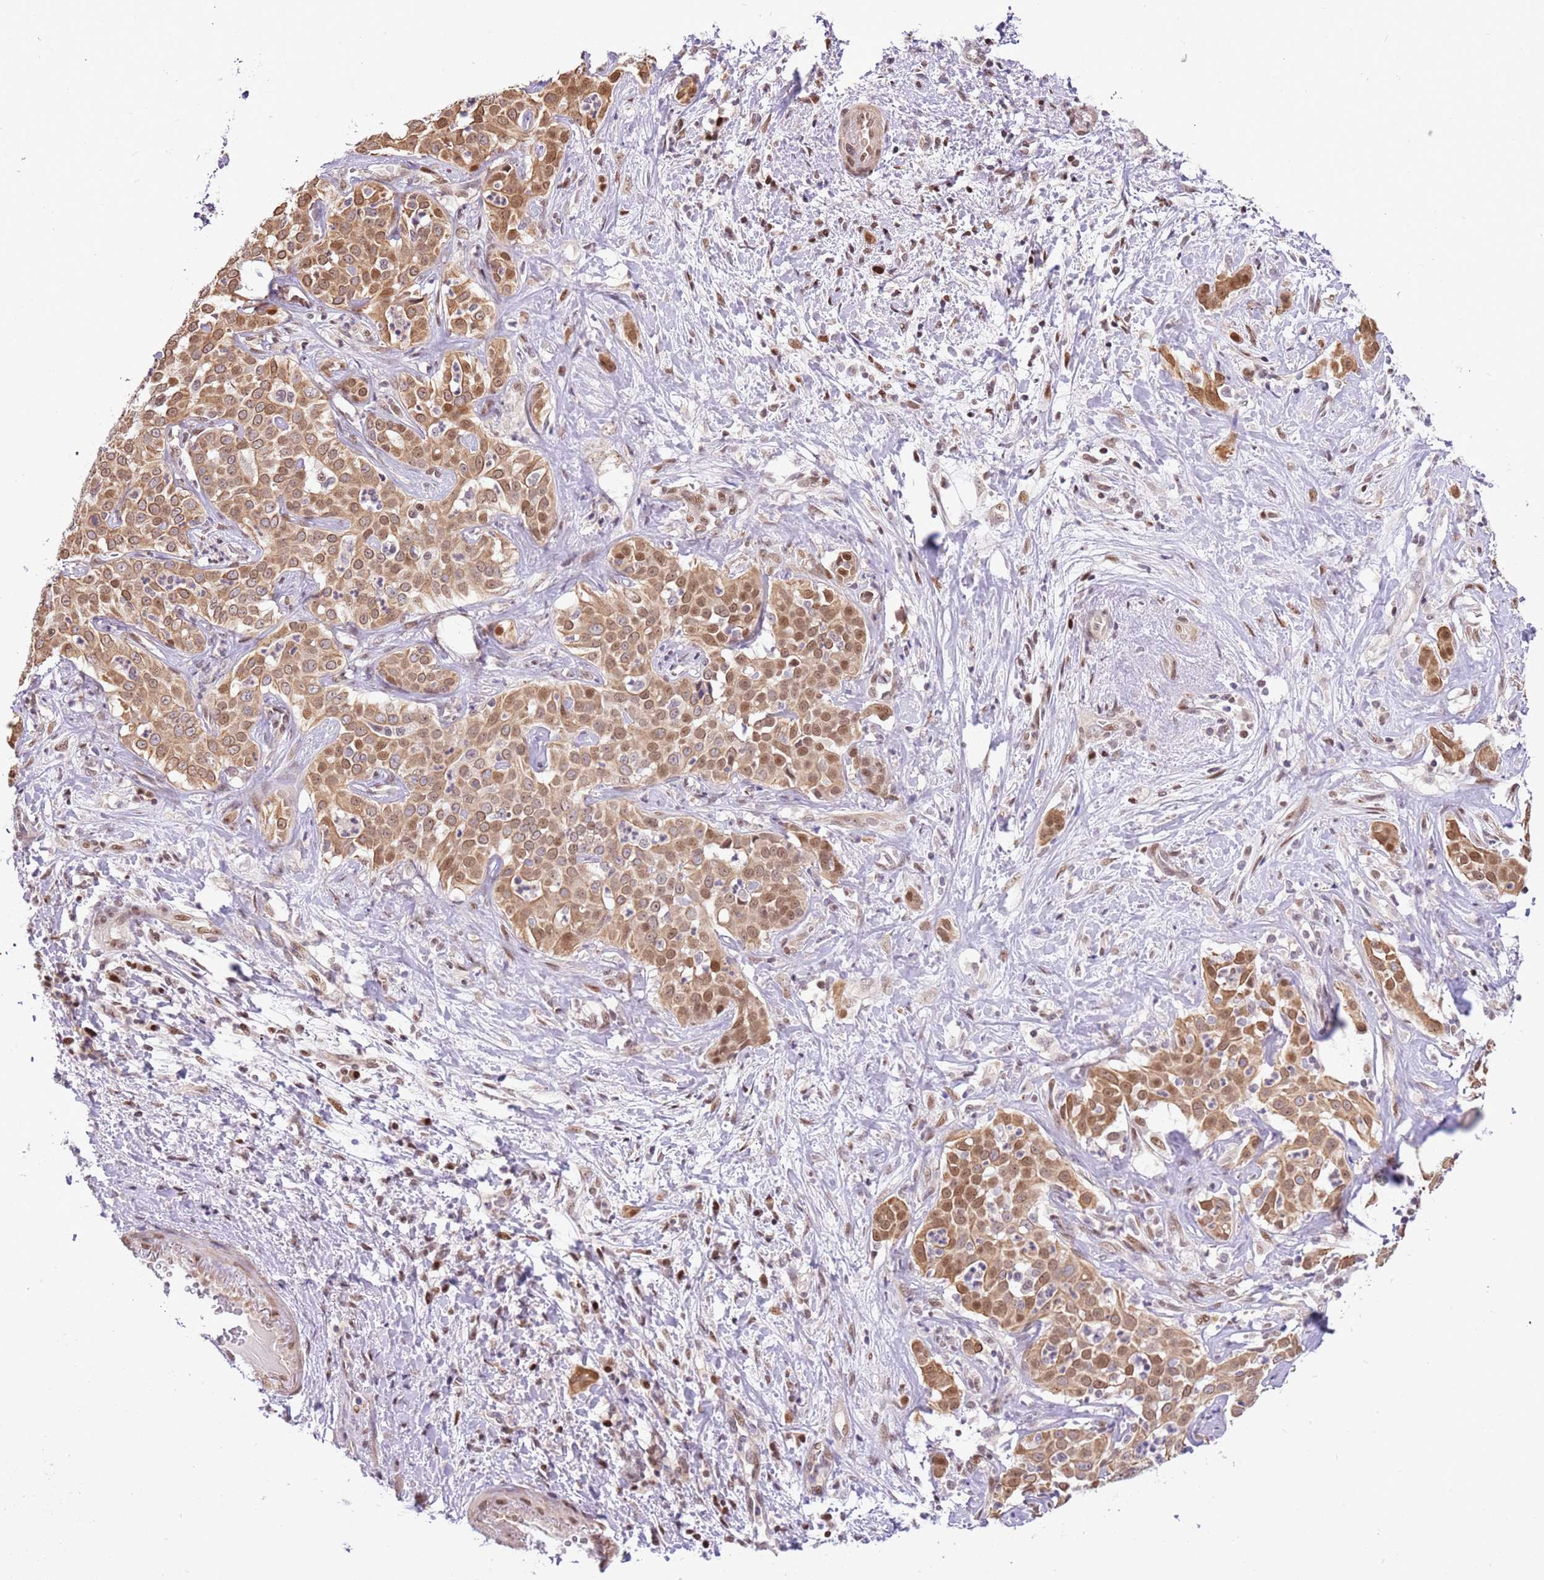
{"staining": {"intensity": "moderate", "quantity": ">75%", "location": "cytoplasmic/membranous,nuclear"}, "tissue": "liver cancer", "cell_type": "Tumor cells", "image_type": "cancer", "snomed": [{"axis": "morphology", "description": "Cholangiocarcinoma"}, {"axis": "topography", "description": "Liver"}], "caption": "Immunohistochemistry of cholangiocarcinoma (liver) demonstrates medium levels of moderate cytoplasmic/membranous and nuclear positivity in about >75% of tumor cells.", "gene": "RFK", "patient": {"sex": "male", "age": 67}}